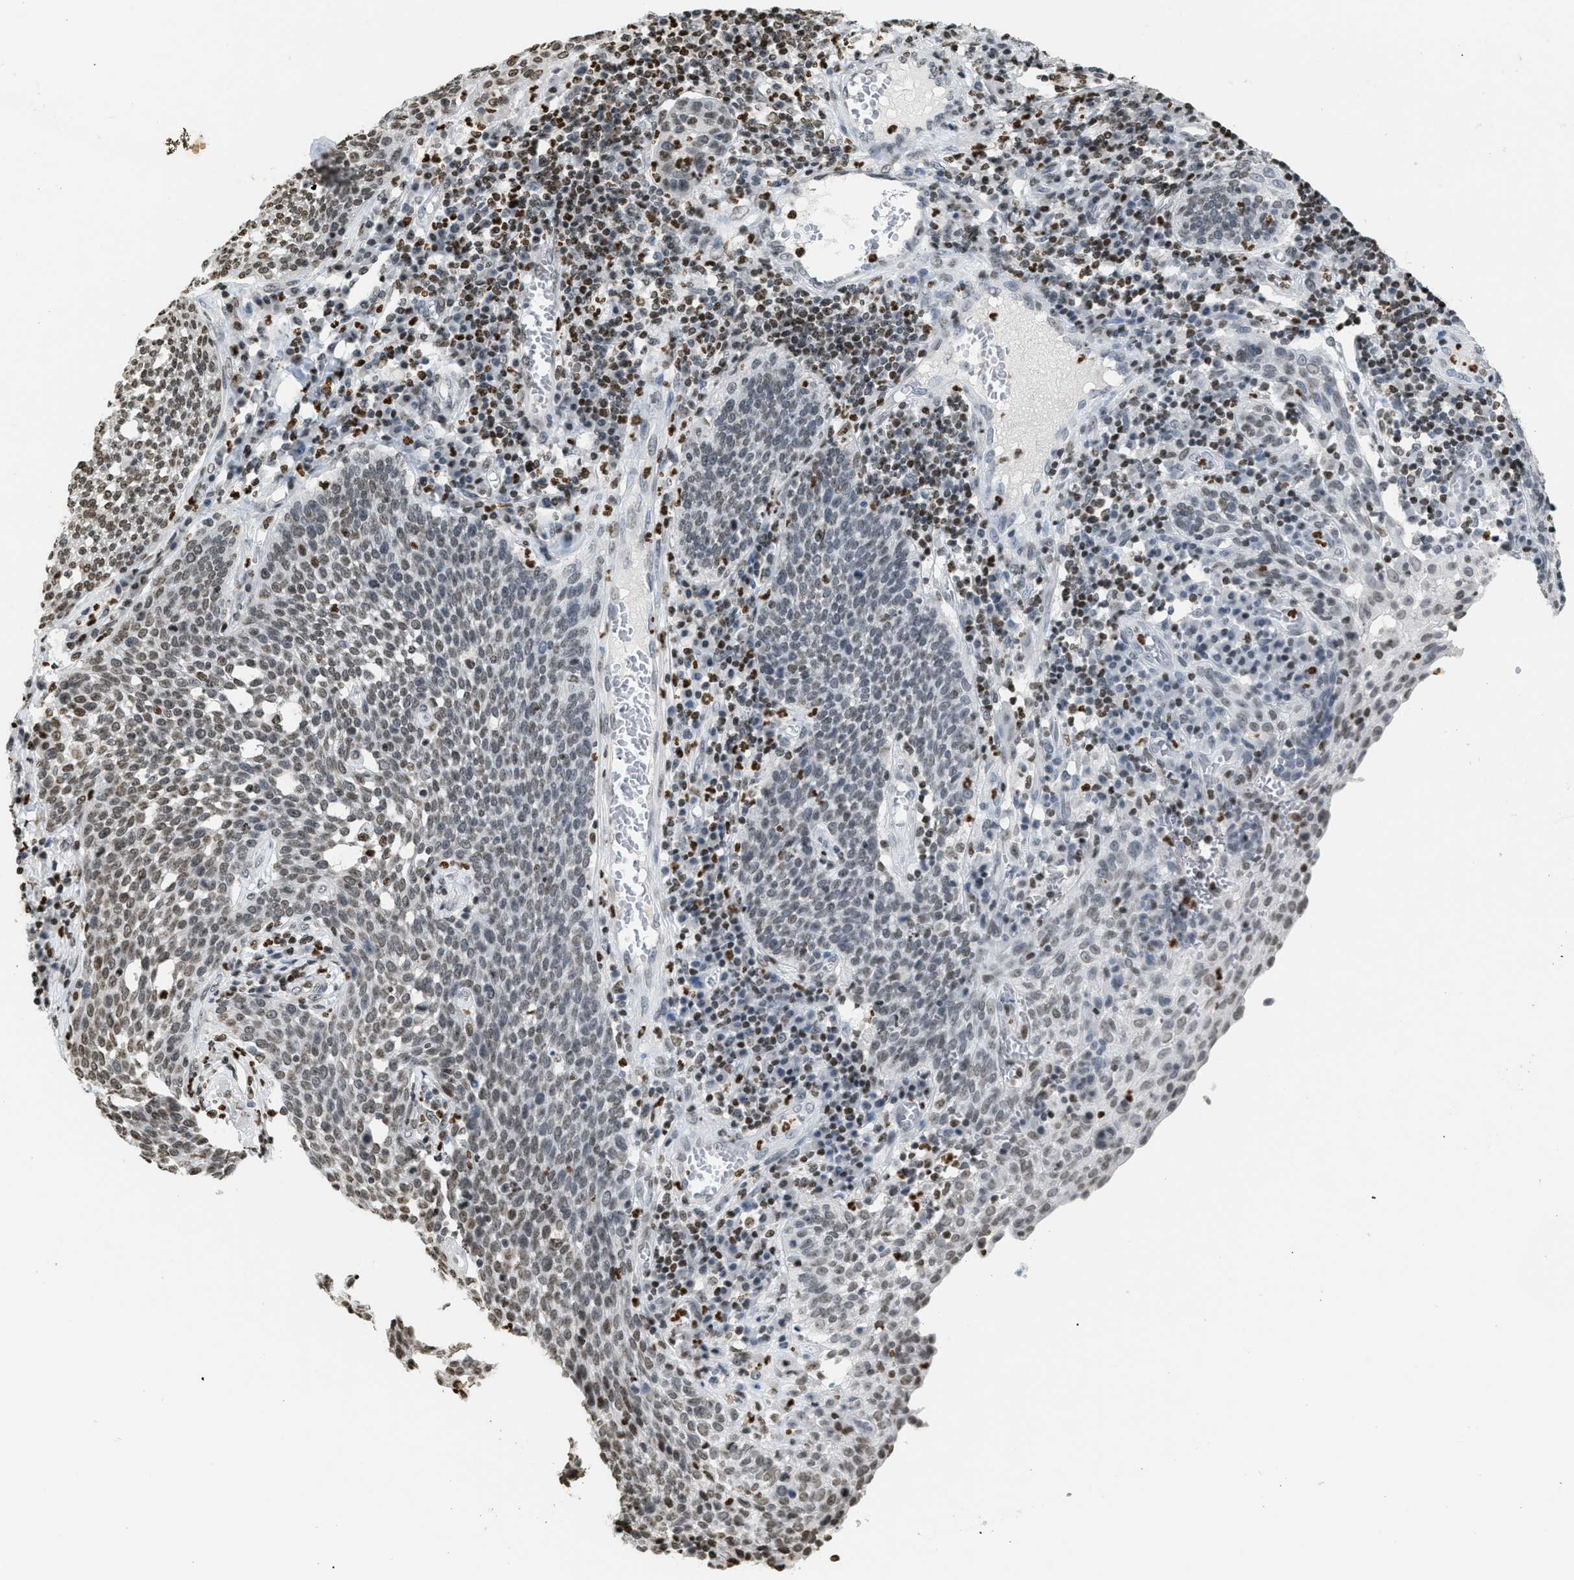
{"staining": {"intensity": "weak", "quantity": ">75%", "location": "nuclear"}, "tissue": "cervical cancer", "cell_type": "Tumor cells", "image_type": "cancer", "snomed": [{"axis": "morphology", "description": "Squamous cell carcinoma, NOS"}, {"axis": "topography", "description": "Cervix"}], "caption": "Squamous cell carcinoma (cervical) stained with DAB (3,3'-diaminobenzidine) IHC reveals low levels of weak nuclear staining in approximately >75% of tumor cells.", "gene": "HMGN2", "patient": {"sex": "female", "age": 34}}